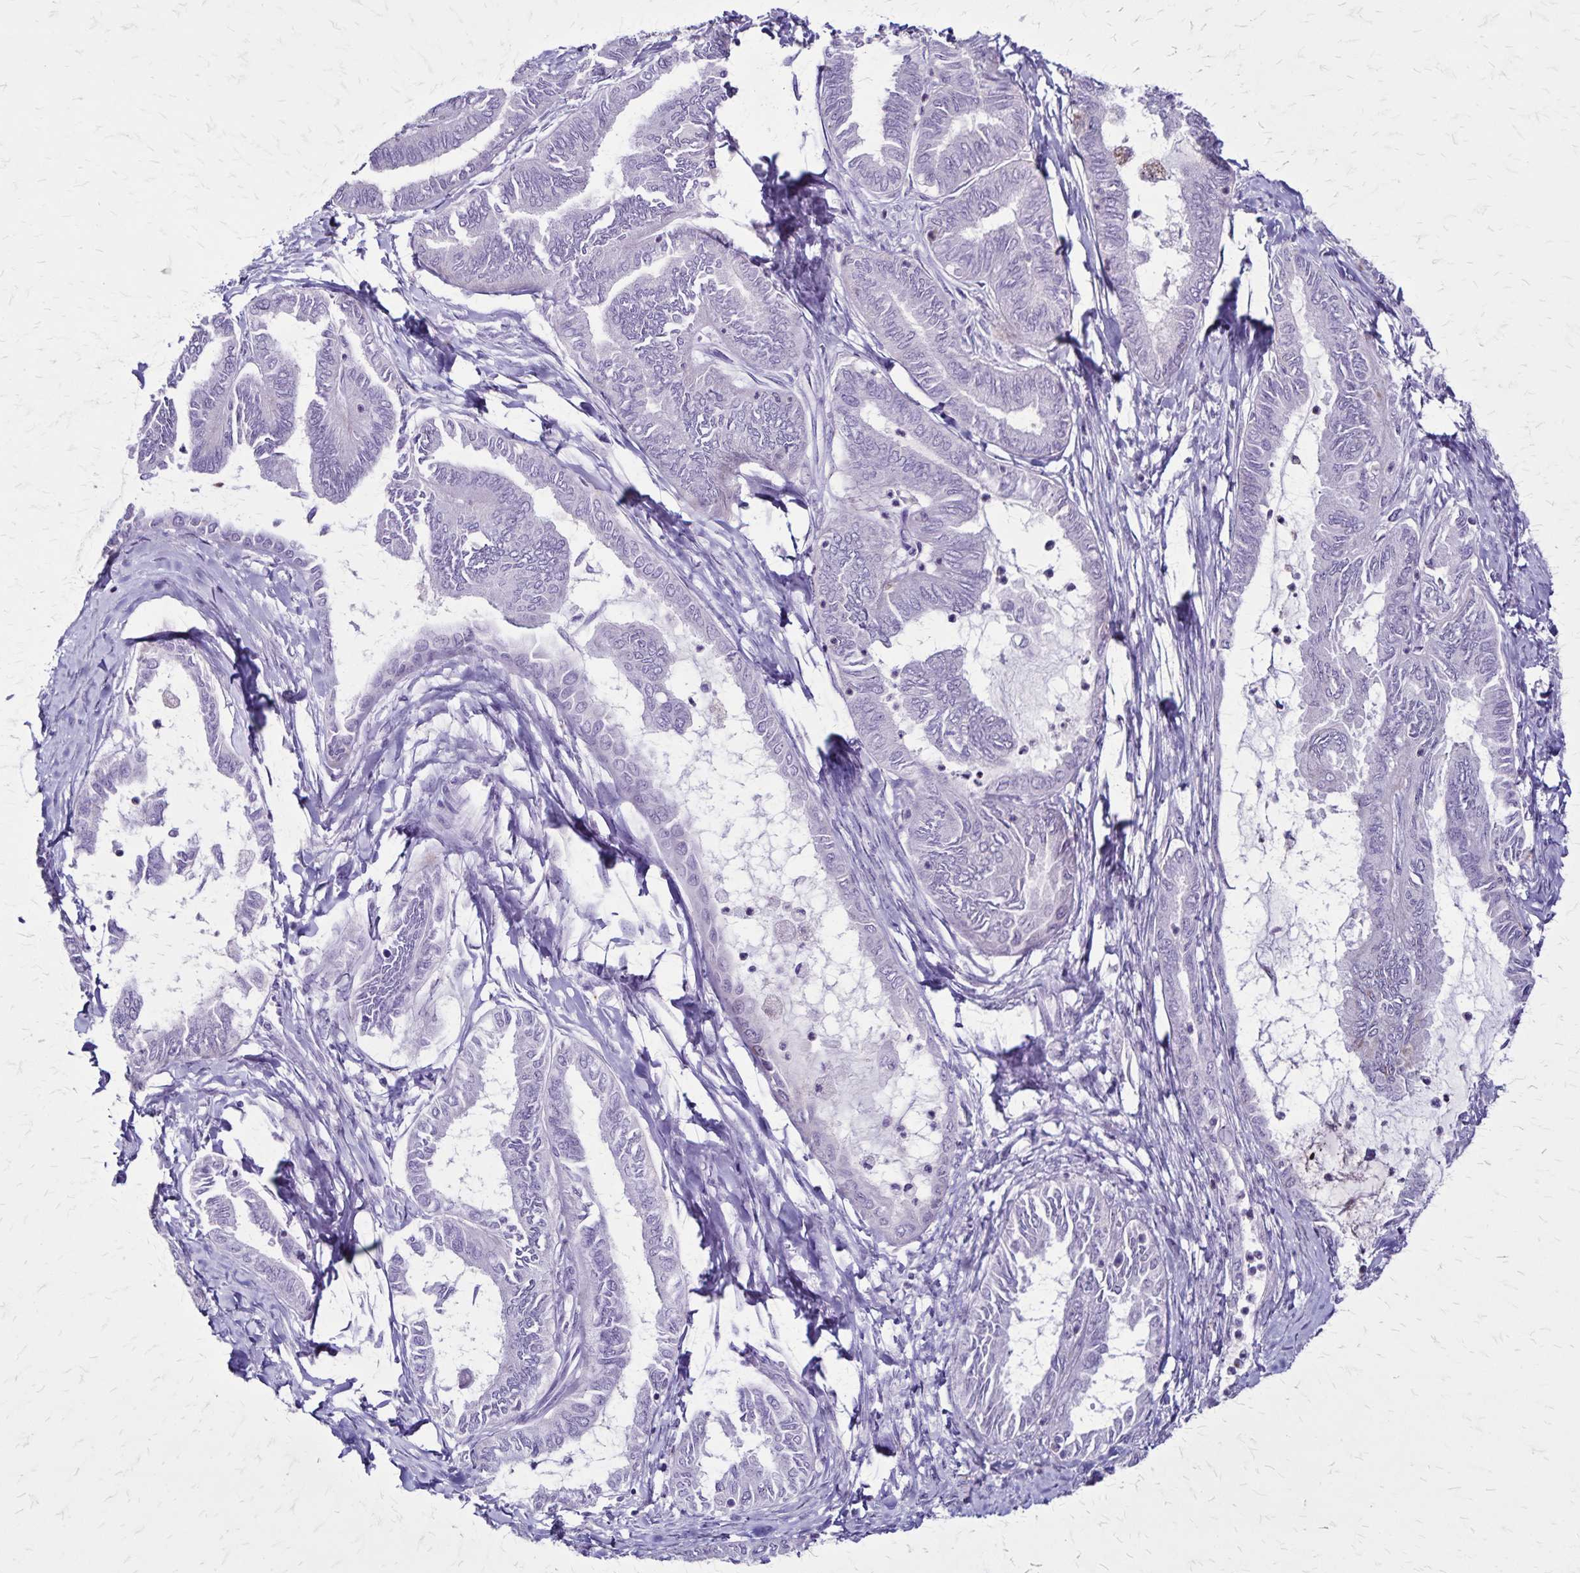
{"staining": {"intensity": "negative", "quantity": "none", "location": "none"}, "tissue": "ovarian cancer", "cell_type": "Tumor cells", "image_type": "cancer", "snomed": [{"axis": "morphology", "description": "Carcinoma, endometroid"}, {"axis": "topography", "description": "Ovary"}], "caption": "IHC image of neoplastic tissue: ovarian cancer (endometroid carcinoma) stained with DAB (3,3'-diaminobenzidine) shows no significant protein staining in tumor cells.", "gene": "OR51B5", "patient": {"sex": "female", "age": 70}}